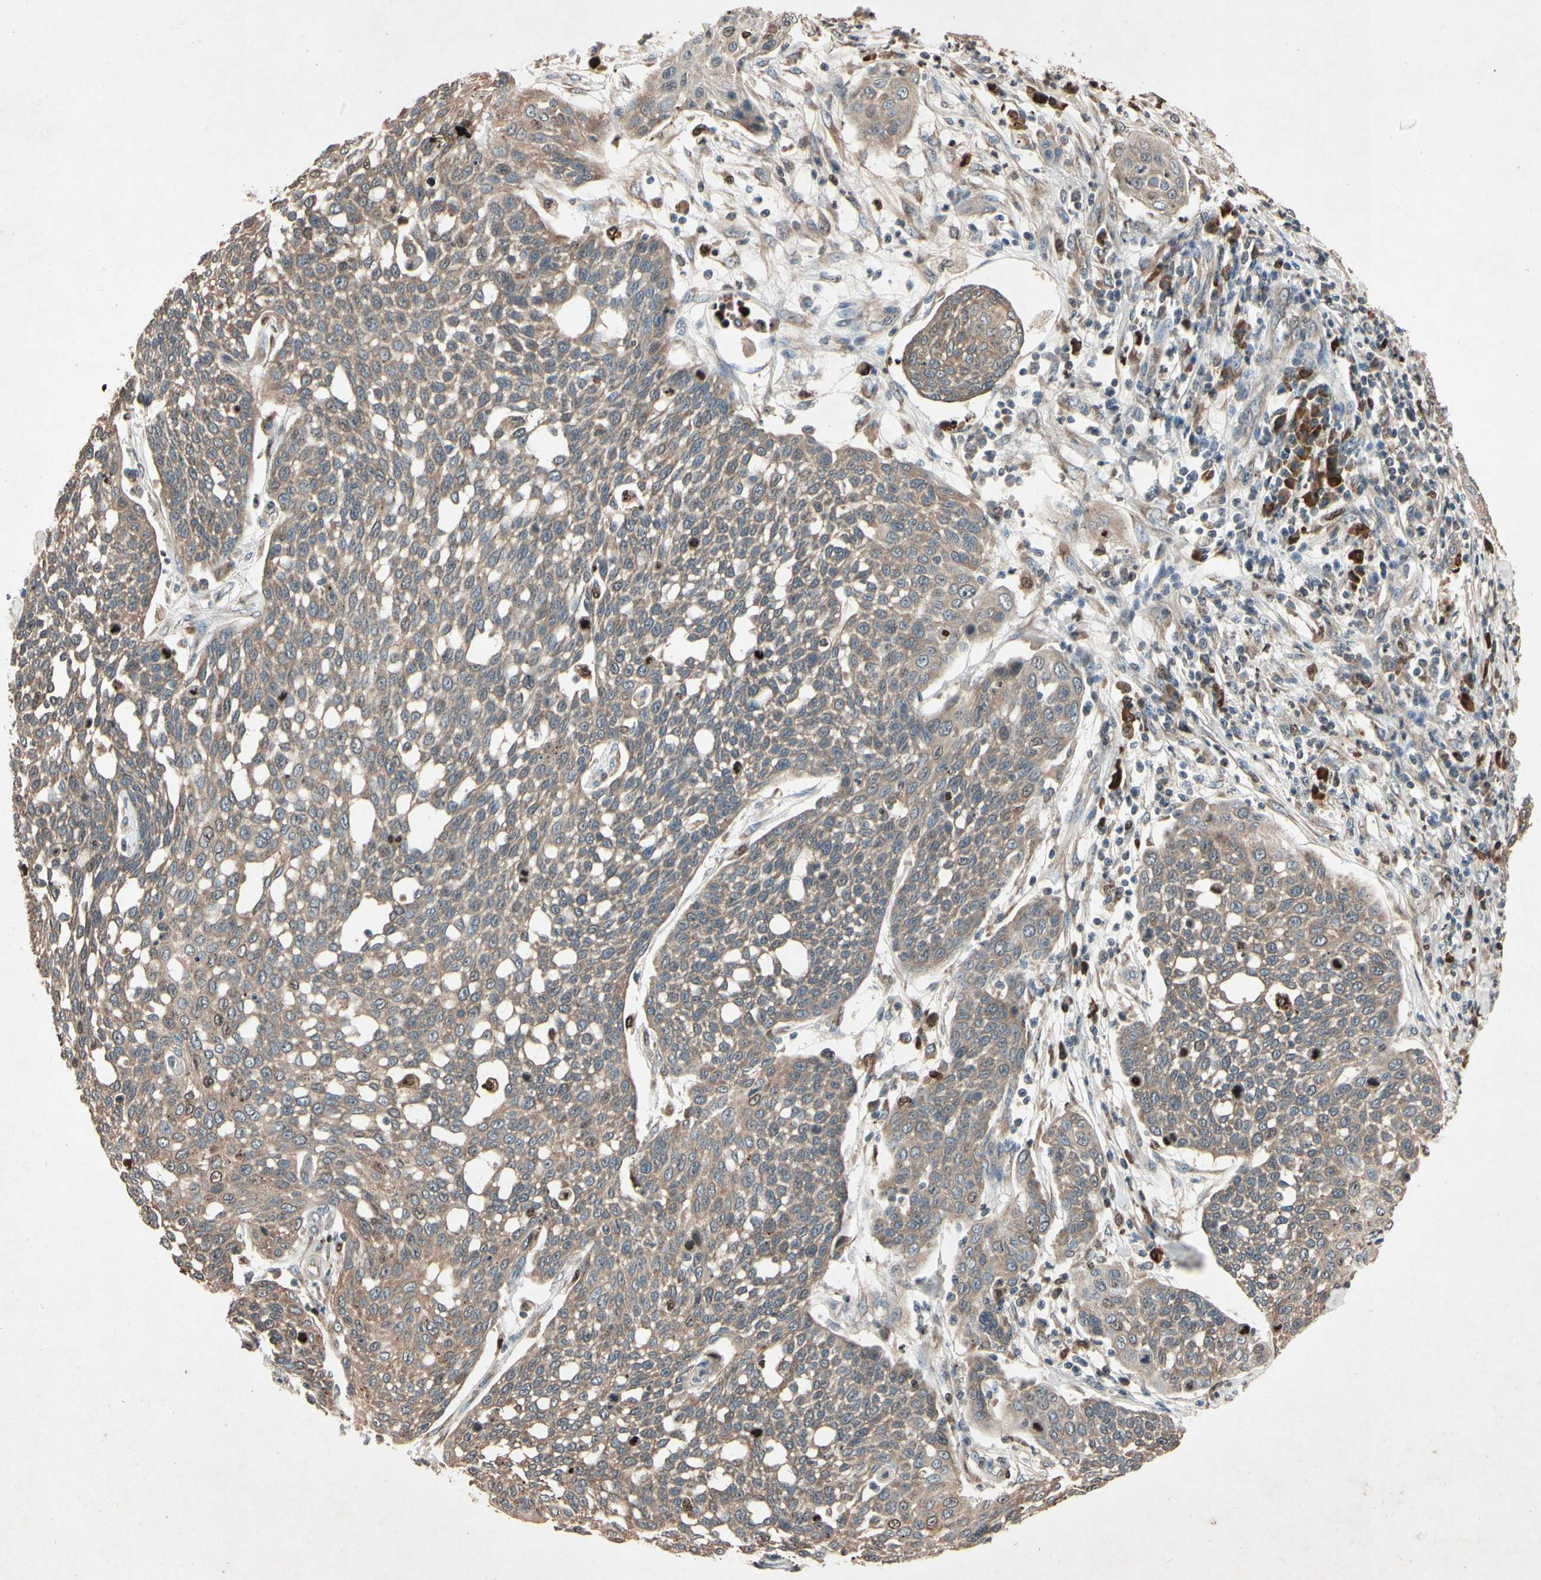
{"staining": {"intensity": "moderate", "quantity": ">75%", "location": "cytoplasmic/membranous"}, "tissue": "cervical cancer", "cell_type": "Tumor cells", "image_type": "cancer", "snomed": [{"axis": "morphology", "description": "Squamous cell carcinoma, NOS"}, {"axis": "topography", "description": "Cervix"}], "caption": "There is medium levels of moderate cytoplasmic/membranous staining in tumor cells of squamous cell carcinoma (cervical), as demonstrated by immunohistochemical staining (brown color).", "gene": "PRDX4", "patient": {"sex": "female", "age": 34}}